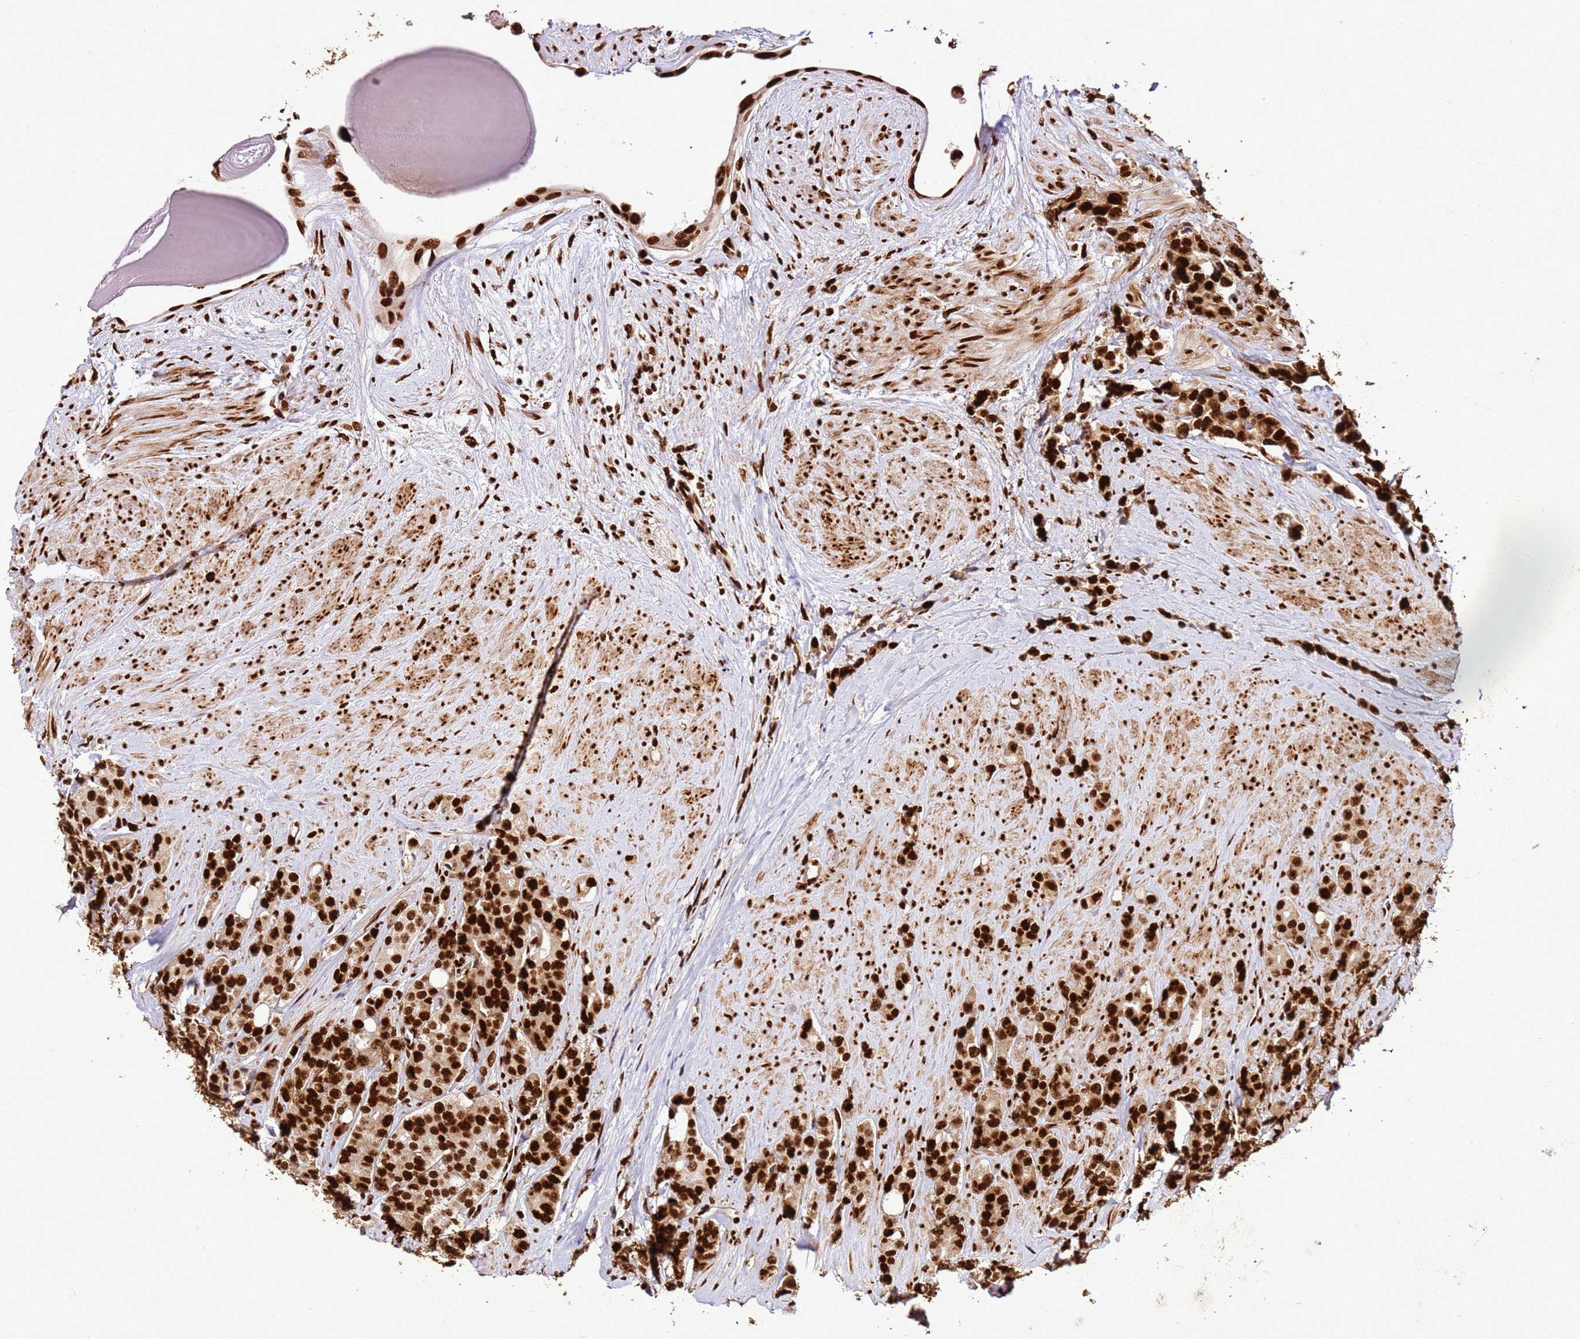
{"staining": {"intensity": "strong", "quantity": ">75%", "location": "nuclear"}, "tissue": "prostate cancer", "cell_type": "Tumor cells", "image_type": "cancer", "snomed": [{"axis": "morphology", "description": "Adenocarcinoma, High grade"}, {"axis": "topography", "description": "Prostate"}], "caption": "Immunohistochemistry (IHC) micrograph of adenocarcinoma (high-grade) (prostate) stained for a protein (brown), which shows high levels of strong nuclear positivity in about >75% of tumor cells.", "gene": "HNRNPAB", "patient": {"sex": "male", "age": 62}}